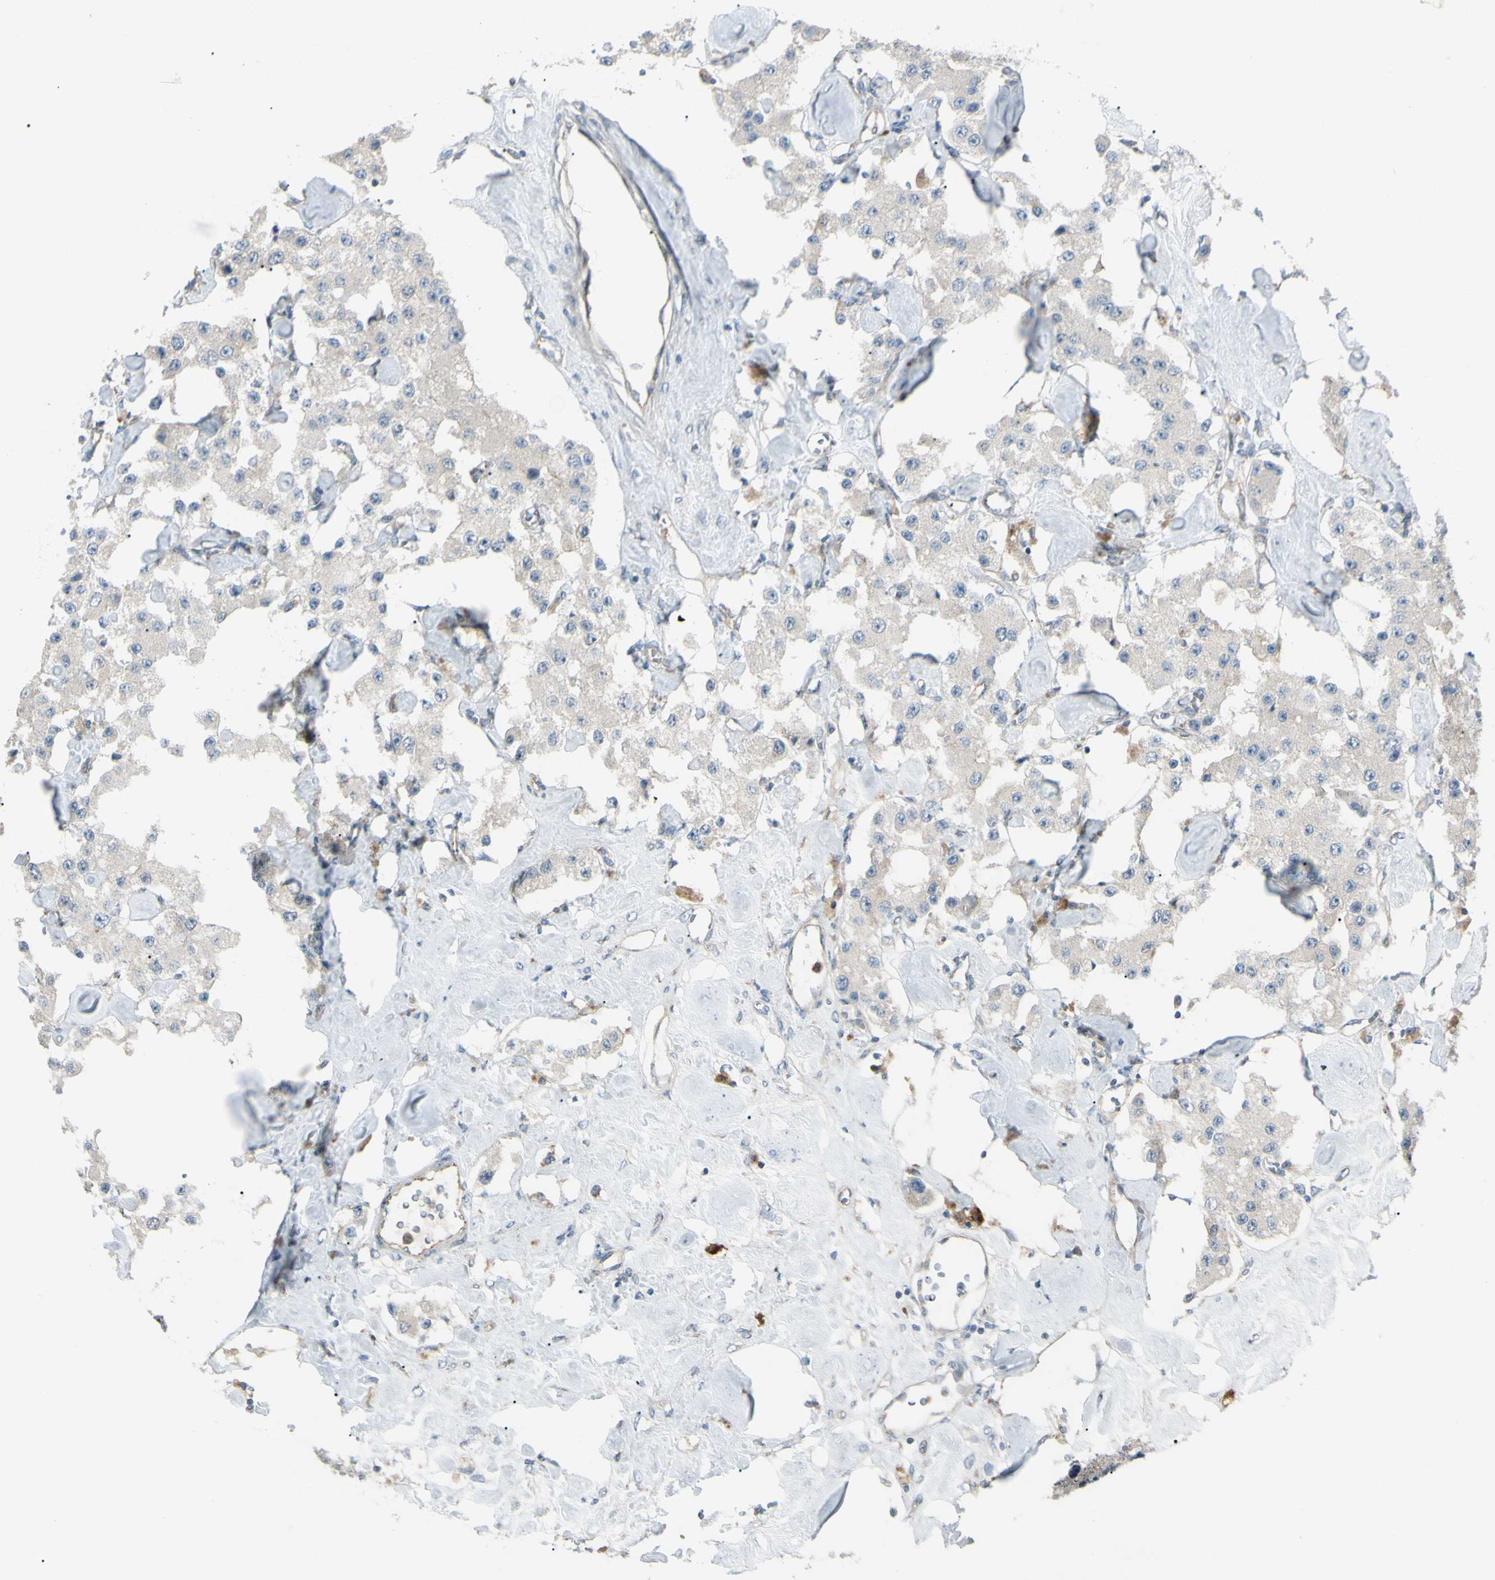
{"staining": {"intensity": "negative", "quantity": "none", "location": "none"}, "tissue": "carcinoid", "cell_type": "Tumor cells", "image_type": "cancer", "snomed": [{"axis": "morphology", "description": "Carcinoid, malignant, NOS"}, {"axis": "topography", "description": "Pancreas"}], "caption": "Protein analysis of carcinoid shows no significant positivity in tumor cells.", "gene": "LMTK2", "patient": {"sex": "male", "age": 41}}